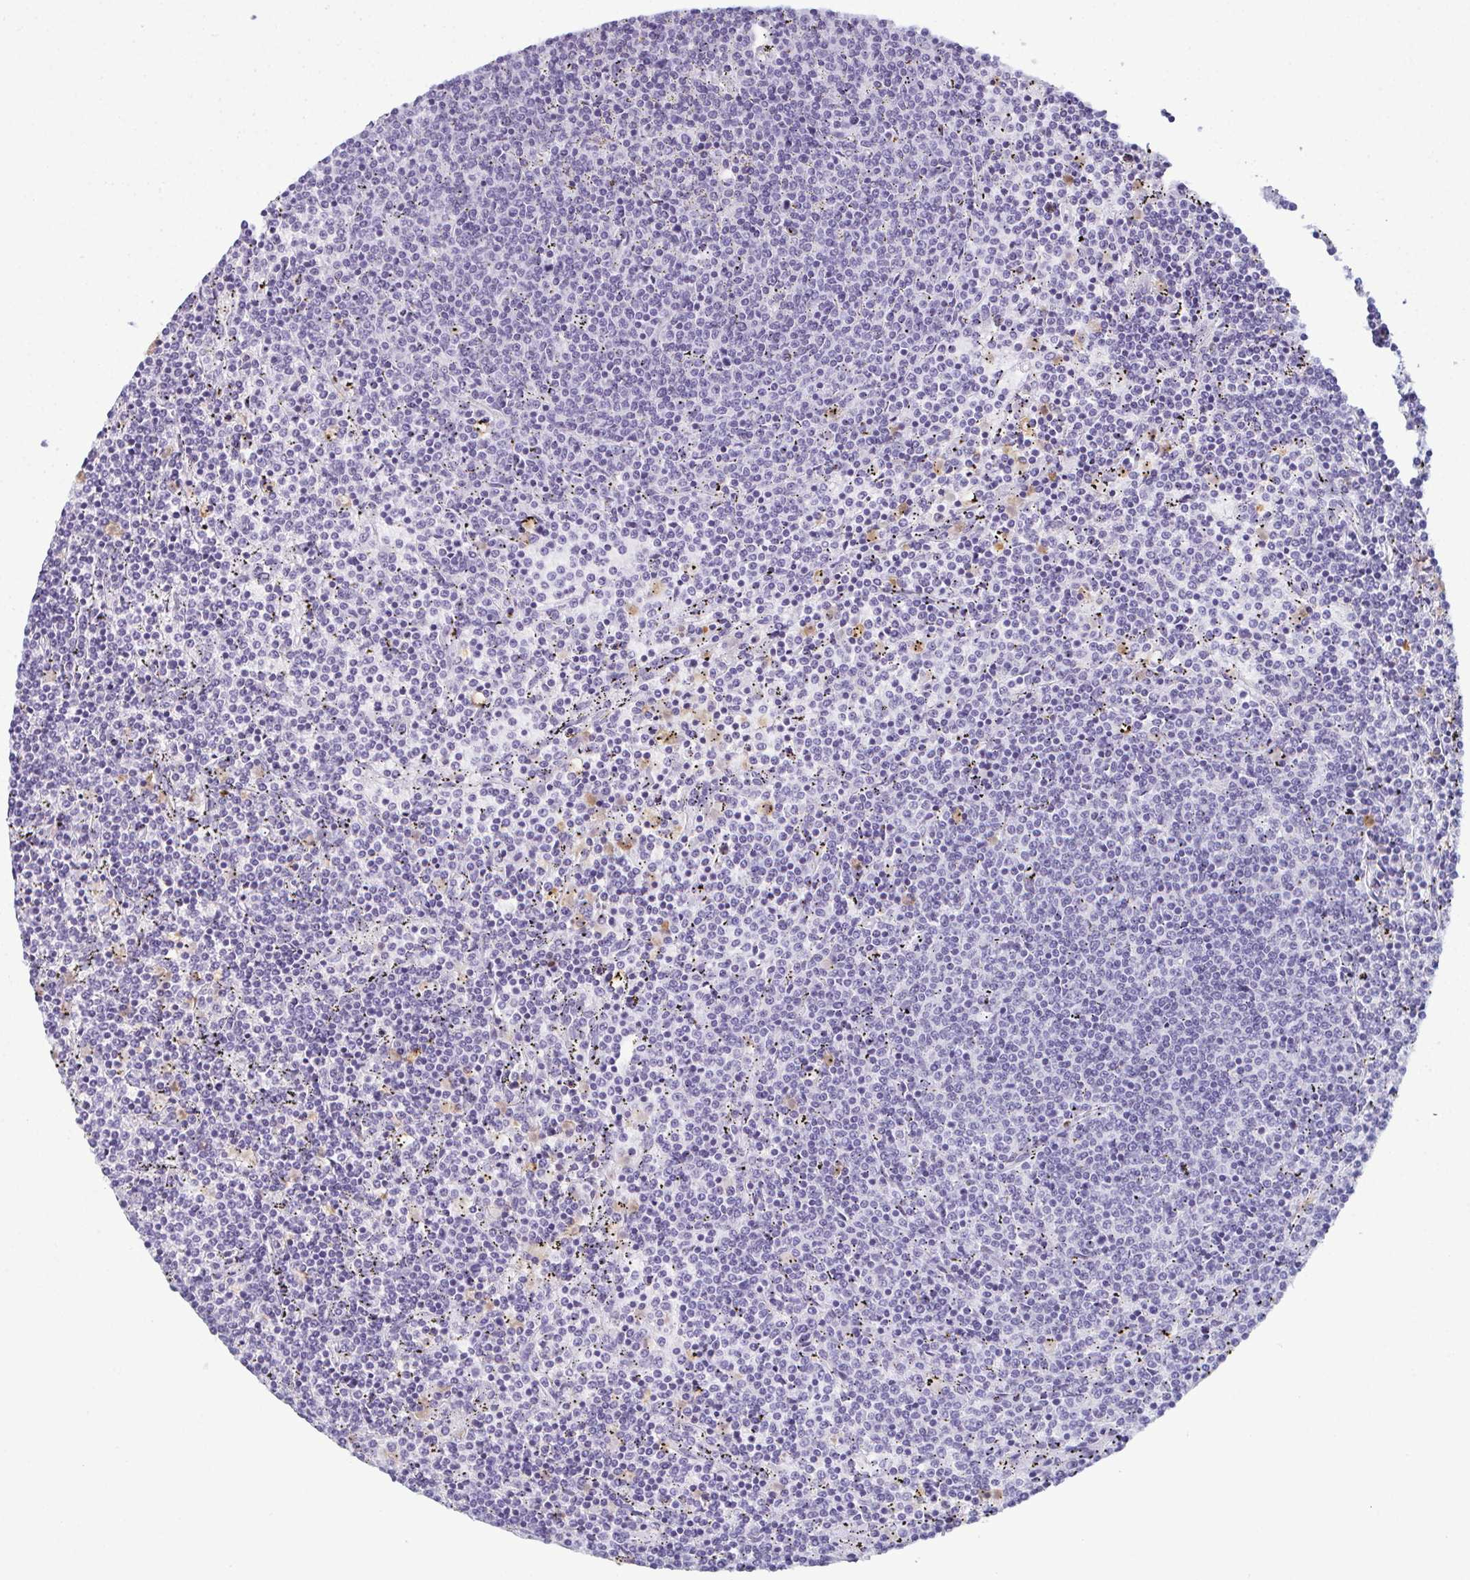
{"staining": {"intensity": "negative", "quantity": "none", "location": "none"}, "tissue": "lymphoma", "cell_type": "Tumor cells", "image_type": "cancer", "snomed": [{"axis": "morphology", "description": "Malignant lymphoma, non-Hodgkin's type, Low grade"}, {"axis": "topography", "description": "Spleen"}], "caption": "IHC micrograph of neoplastic tissue: lymphoma stained with DAB (3,3'-diaminobenzidine) shows no significant protein expression in tumor cells.", "gene": "CDA", "patient": {"sex": "female", "age": 50}}